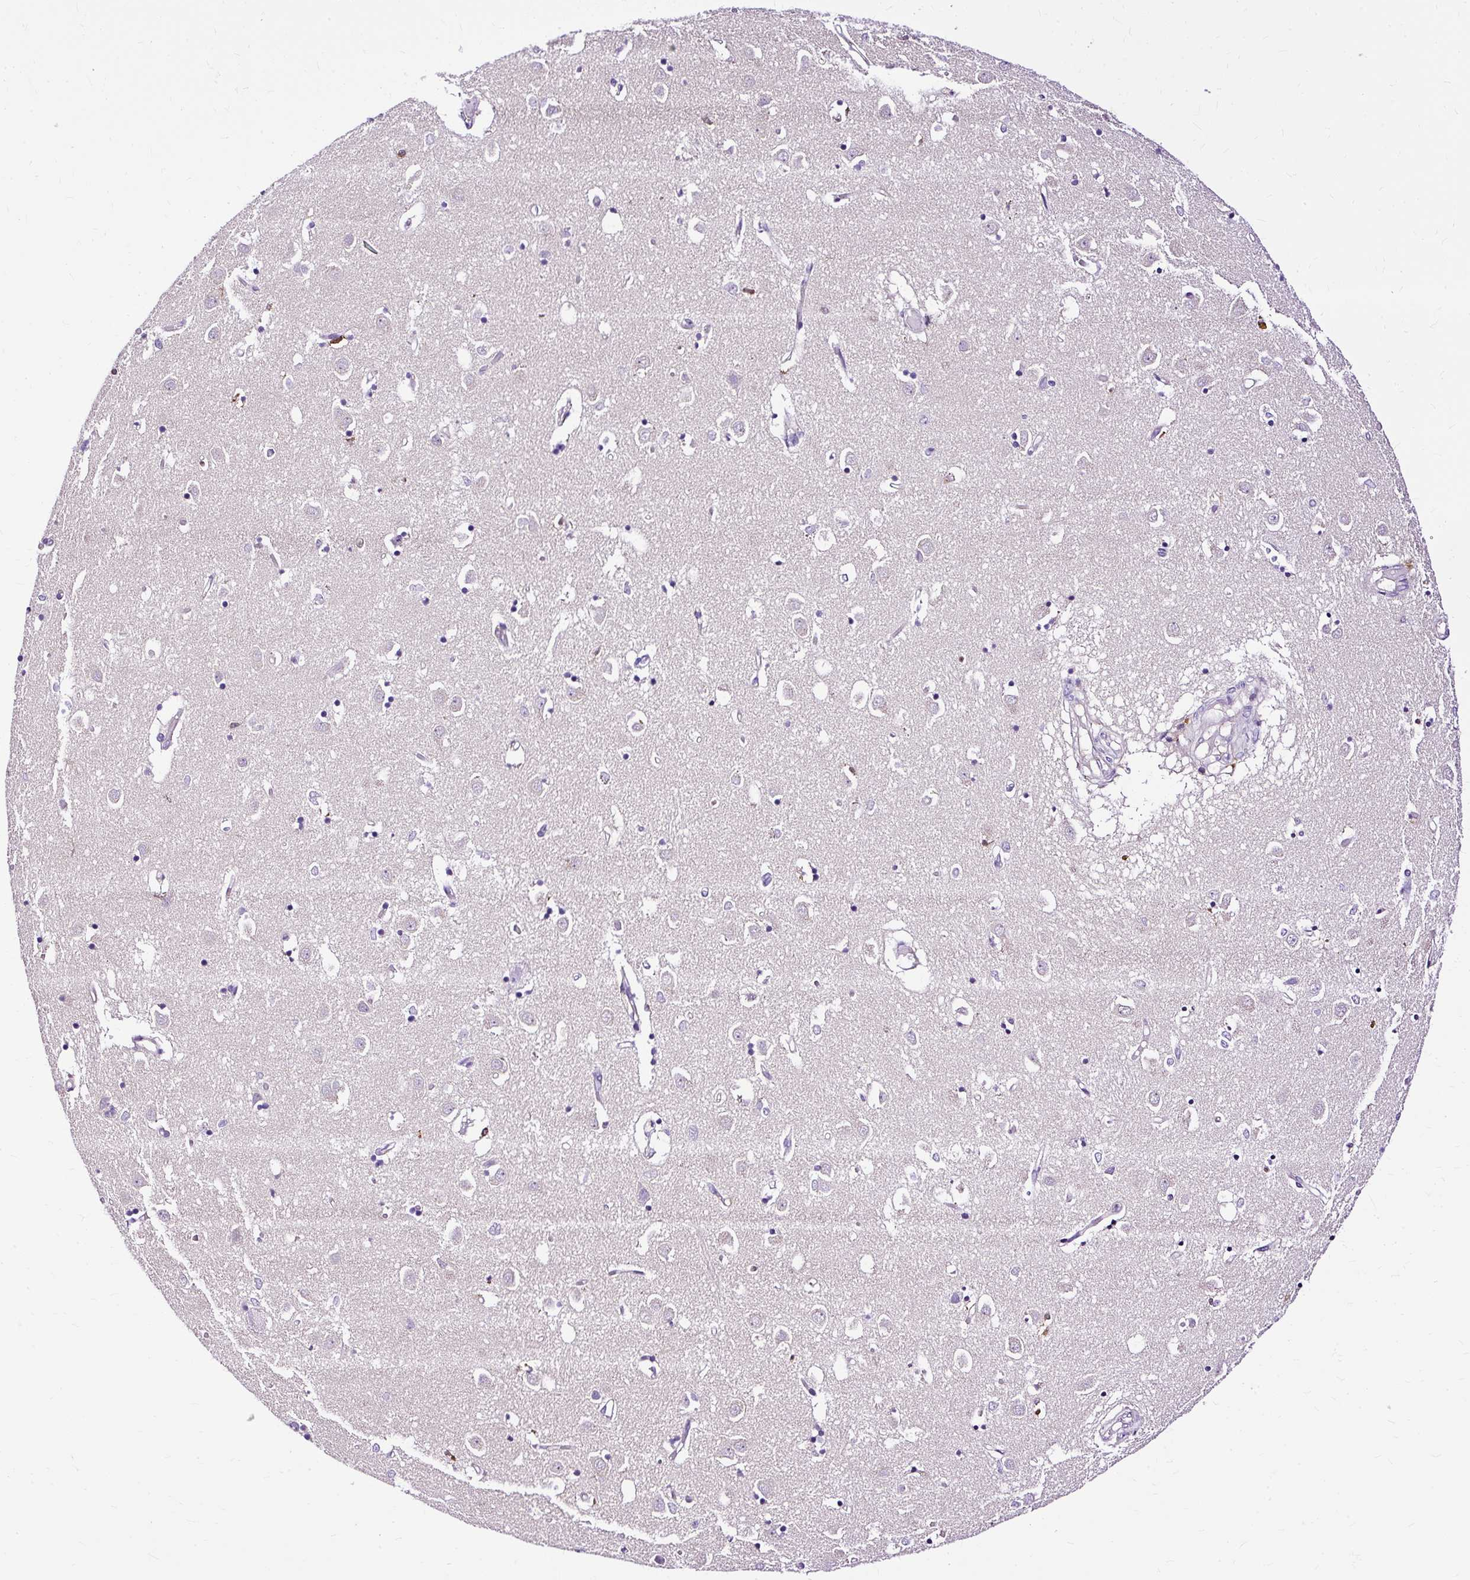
{"staining": {"intensity": "negative", "quantity": "none", "location": "none"}, "tissue": "caudate", "cell_type": "Glial cells", "image_type": "normal", "snomed": [{"axis": "morphology", "description": "Normal tissue, NOS"}, {"axis": "topography", "description": "Lateral ventricle wall"}], "caption": "Glial cells are negative for protein expression in normal human caudate. The staining was performed using DAB to visualize the protein expression in brown, while the nuclei were stained in blue with hematoxylin (Magnification: 20x).", "gene": "TWF2", "patient": {"sex": "male", "age": 70}}